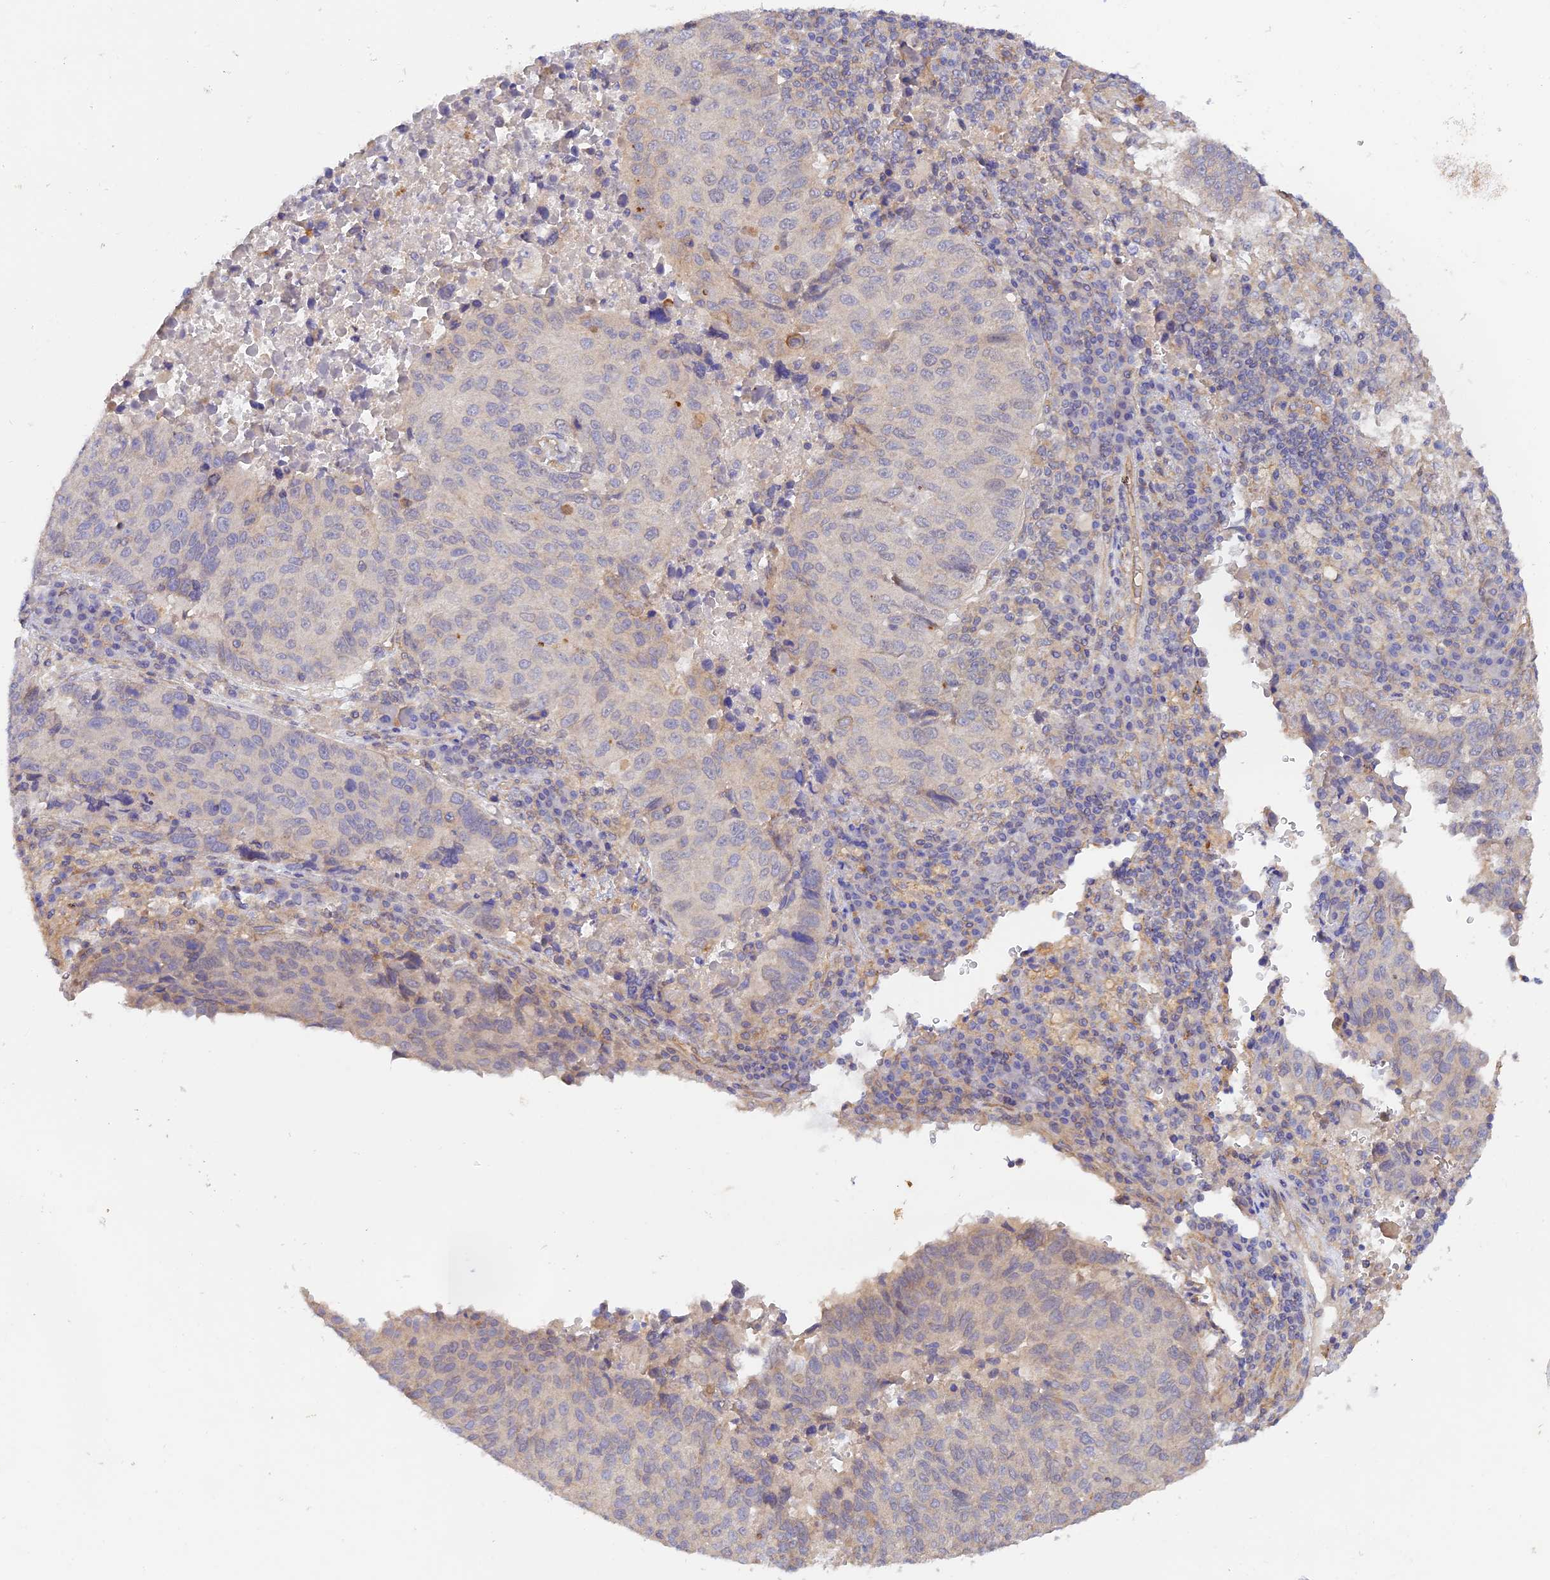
{"staining": {"intensity": "negative", "quantity": "none", "location": "none"}, "tissue": "lung cancer", "cell_type": "Tumor cells", "image_type": "cancer", "snomed": [{"axis": "morphology", "description": "Squamous cell carcinoma, NOS"}, {"axis": "topography", "description": "Lung"}], "caption": "Tumor cells are negative for protein expression in human lung cancer (squamous cell carcinoma).", "gene": "MYO9A", "patient": {"sex": "male", "age": 73}}